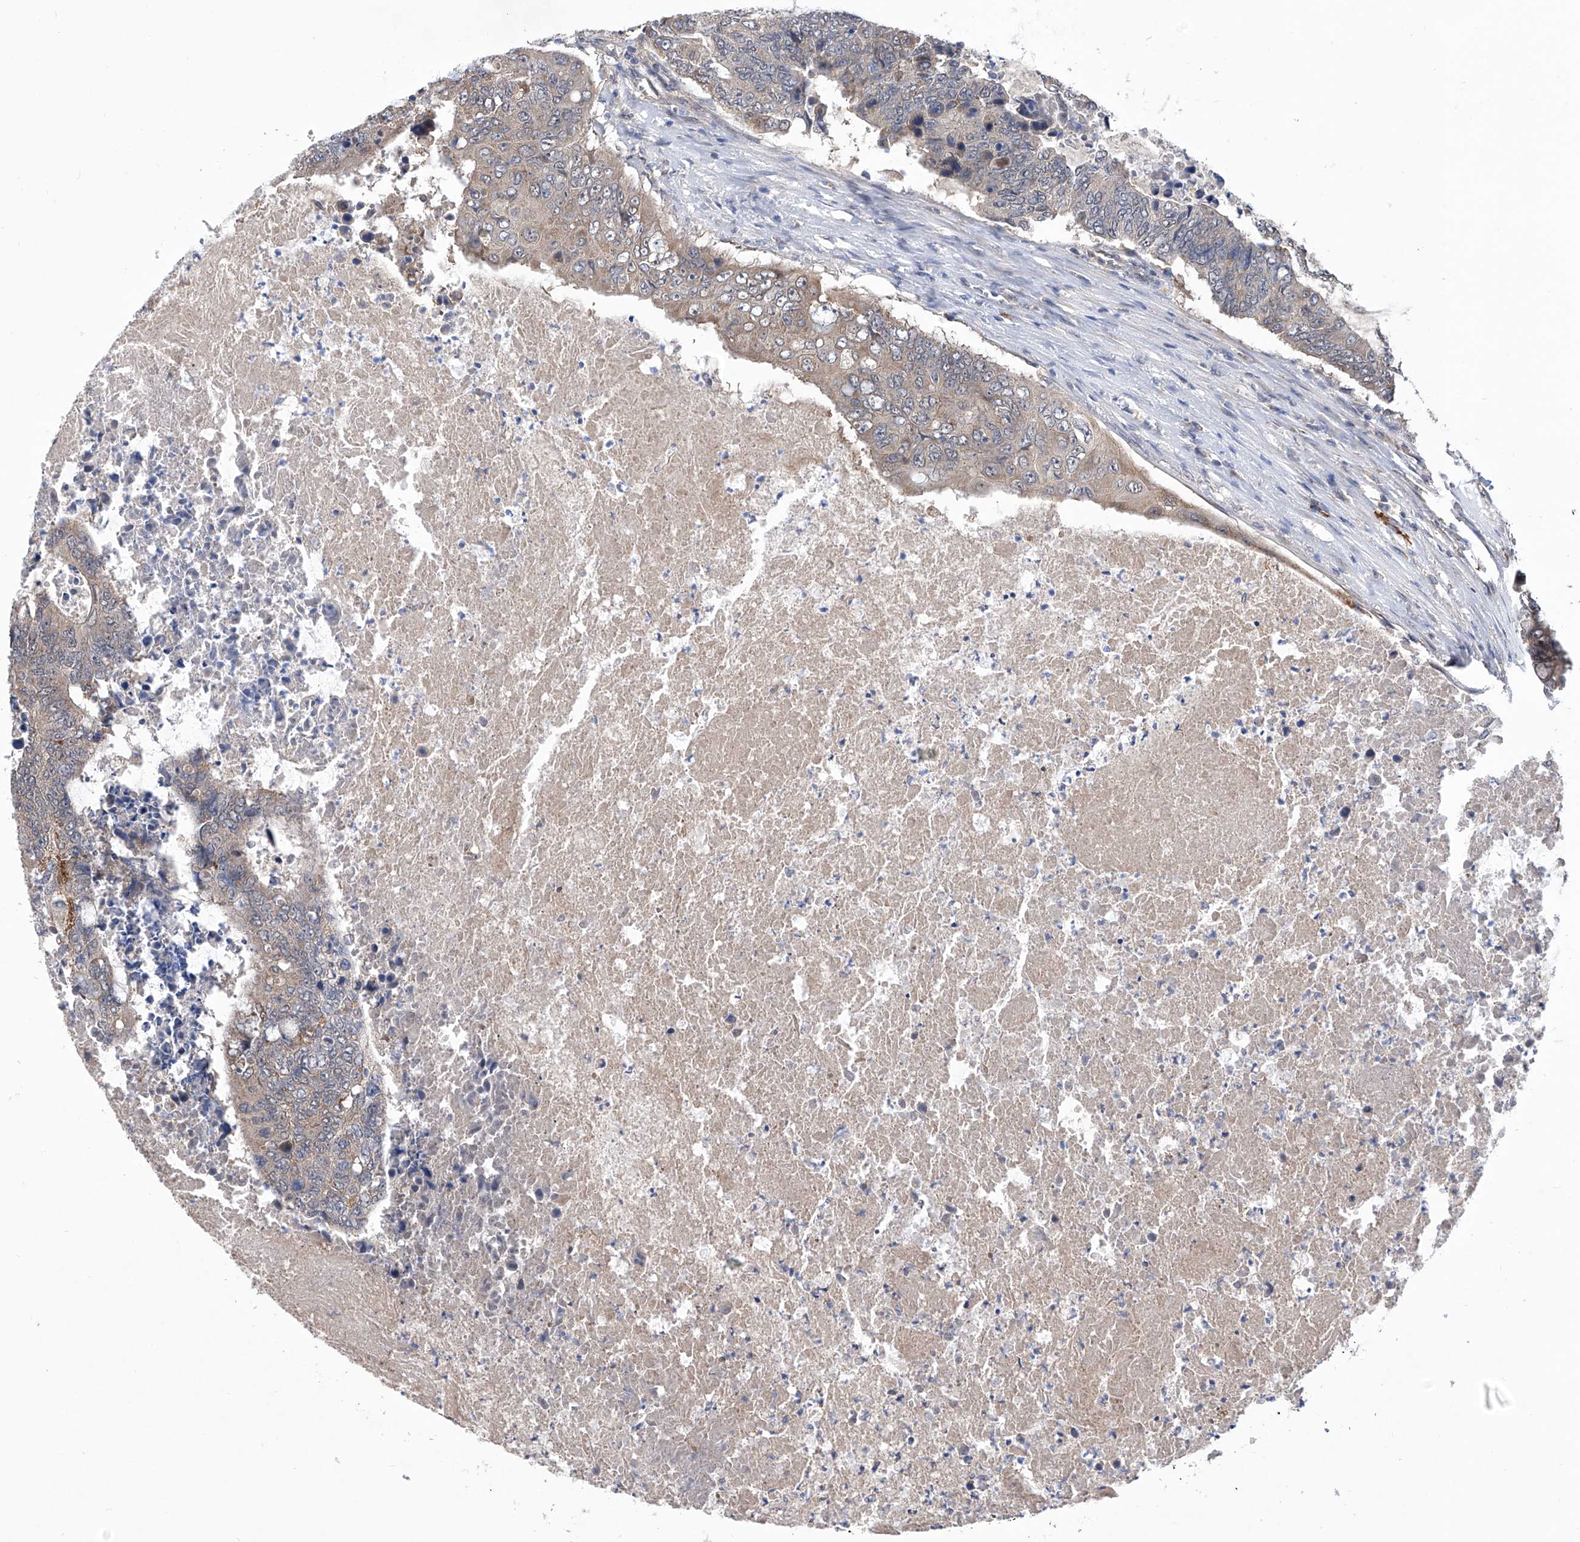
{"staining": {"intensity": "moderate", "quantity": ">75%", "location": "cytoplasmic/membranous"}, "tissue": "colorectal cancer", "cell_type": "Tumor cells", "image_type": "cancer", "snomed": [{"axis": "morphology", "description": "Adenocarcinoma, NOS"}, {"axis": "topography", "description": "Colon"}], "caption": "DAB immunohistochemical staining of human adenocarcinoma (colorectal) displays moderate cytoplasmic/membranous protein positivity in about >75% of tumor cells.", "gene": "USP45", "patient": {"sex": "male", "age": 87}}